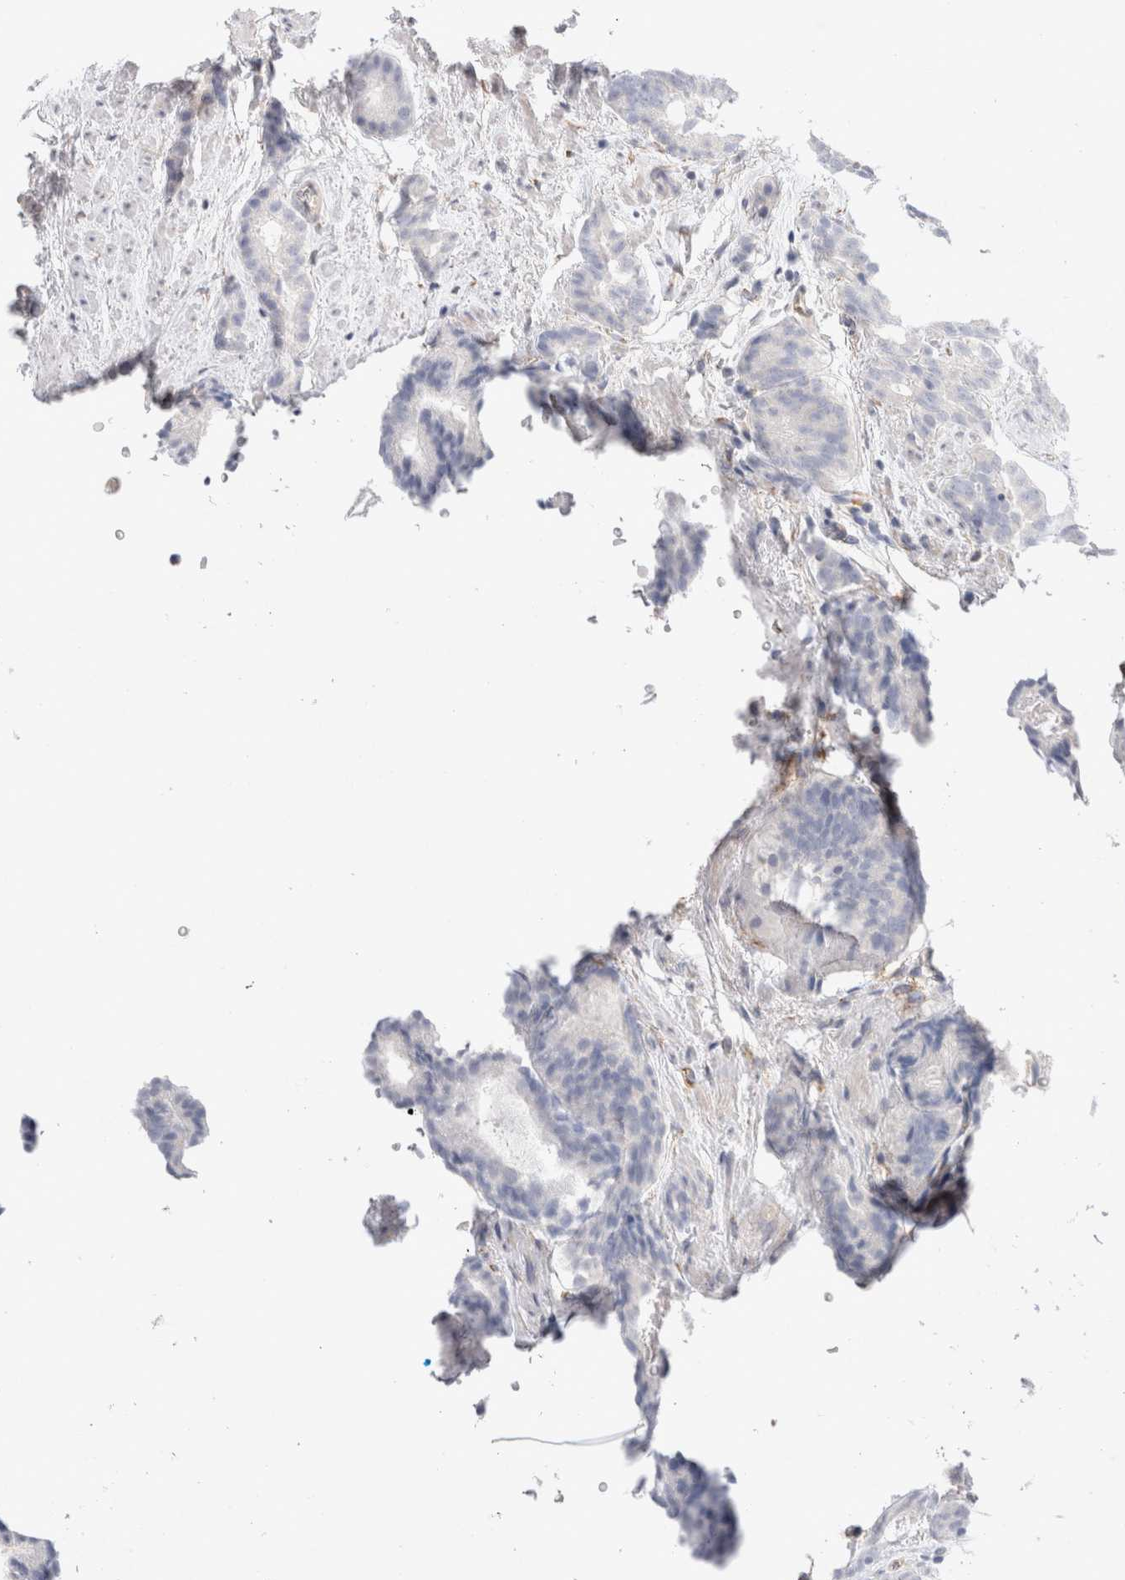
{"staining": {"intensity": "negative", "quantity": "none", "location": "none"}, "tissue": "prostate cancer", "cell_type": "Tumor cells", "image_type": "cancer", "snomed": [{"axis": "morphology", "description": "Adenocarcinoma, Low grade"}, {"axis": "topography", "description": "Prostate"}], "caption": "A high-resolution micrograph shows IHC staining of low-grade adenocarcinoma (prostate), which shows no significant staining in tumor cells. (Brightfield microscopy of DAB immunohistochemistry at high magnification).", "gene": "CNPY4", "patient": {"sex": "male", "age": 69}}